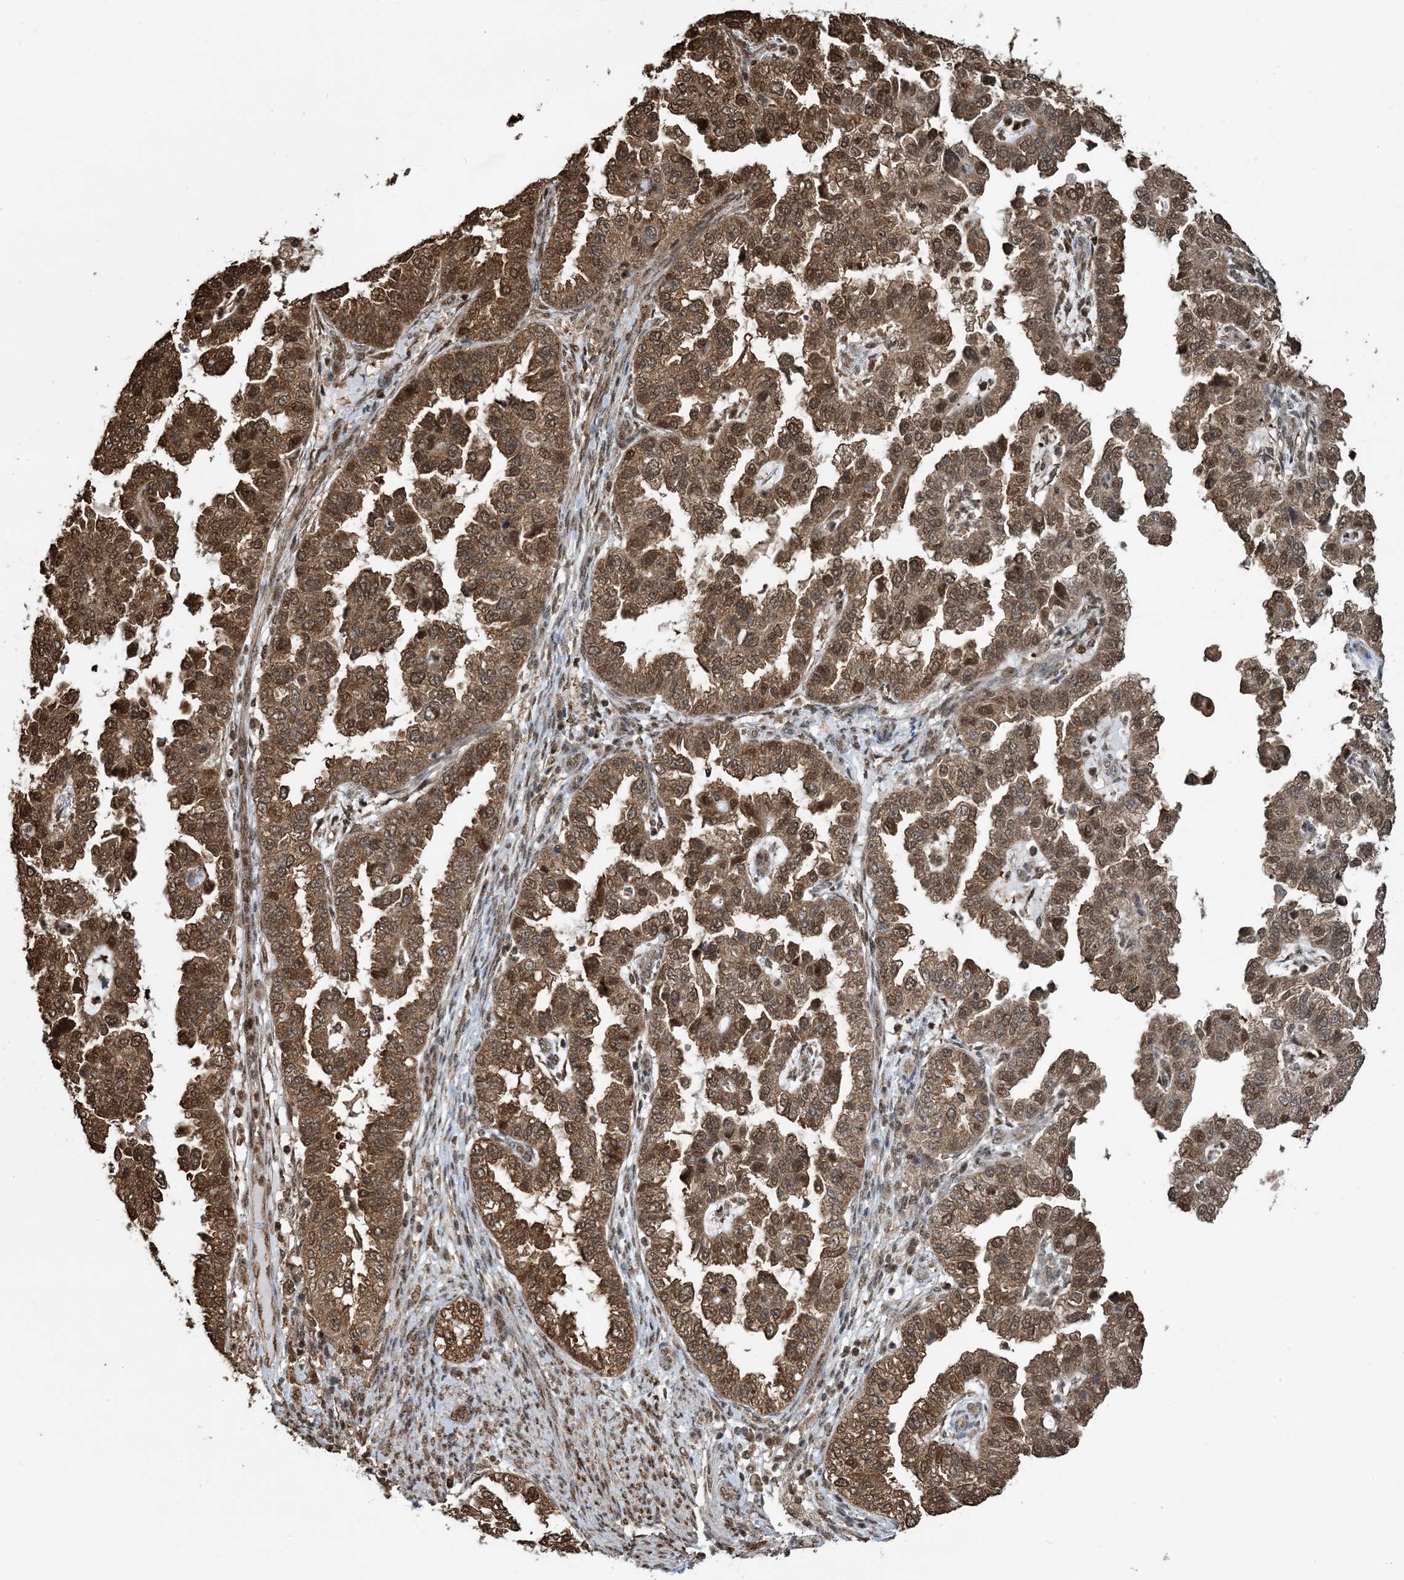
{"staining": {"intensity": "strong", "quantity": ">75%", "location": "cytoplasmic/membranous,nuclear"}, "tissue": "endometrial cancer", "cell_type": "Tumor cells", "image_type": "cancer", "snomed": [{"axis": "morphology", "description": "Adenocarcinoma, NOS"}, {"axis": "topography", "description": "Endometrium"}], "caption": "Endometrial cancer stained with immunohistochemistry (IHC) displays strong cytoplasmic/membranous and nuclear staining in about >75% of tumor cells.", "gene": "HSPA1A", "patient": {"sex": "female", "age": 85}}